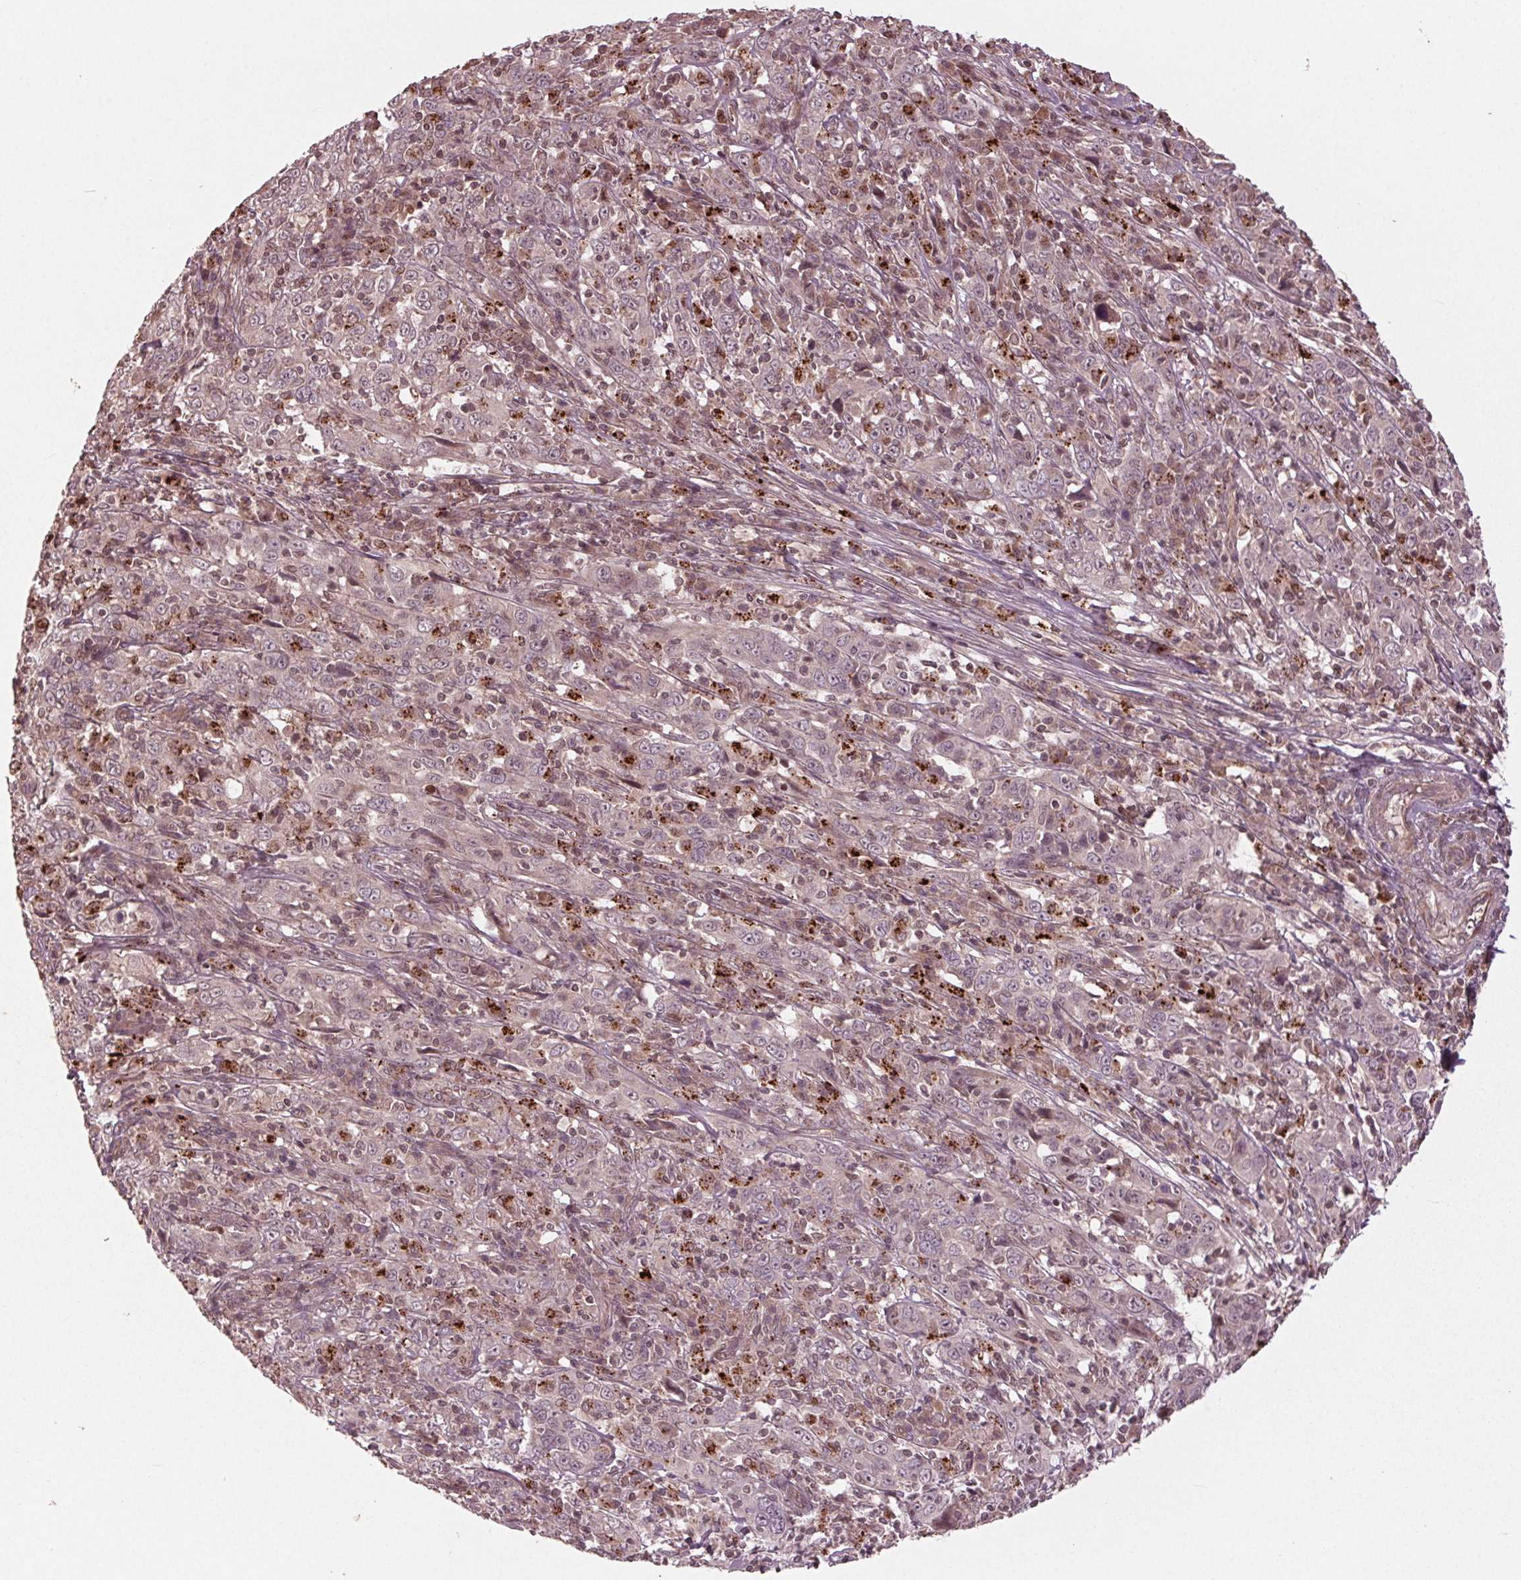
{"staining": {"intensity": "weak", "quantity": "<25%", "location": "nuclear"}, "tissue": "cervical cancer", "cell_type": "Tumor cells", "image_type": "cancer", "snomed": [{"axis": "morphology", "description": "Squamous cell carcinoma, NOS"}, {"axis": "topography", "description": "Cervix"}], "caption": "A histopathology image of human squamous cell carcinoma (cervical) is negative for staining in tumor cells.", "gene": "CDKL4", "patient": {"sex": "female", "age": 46}}